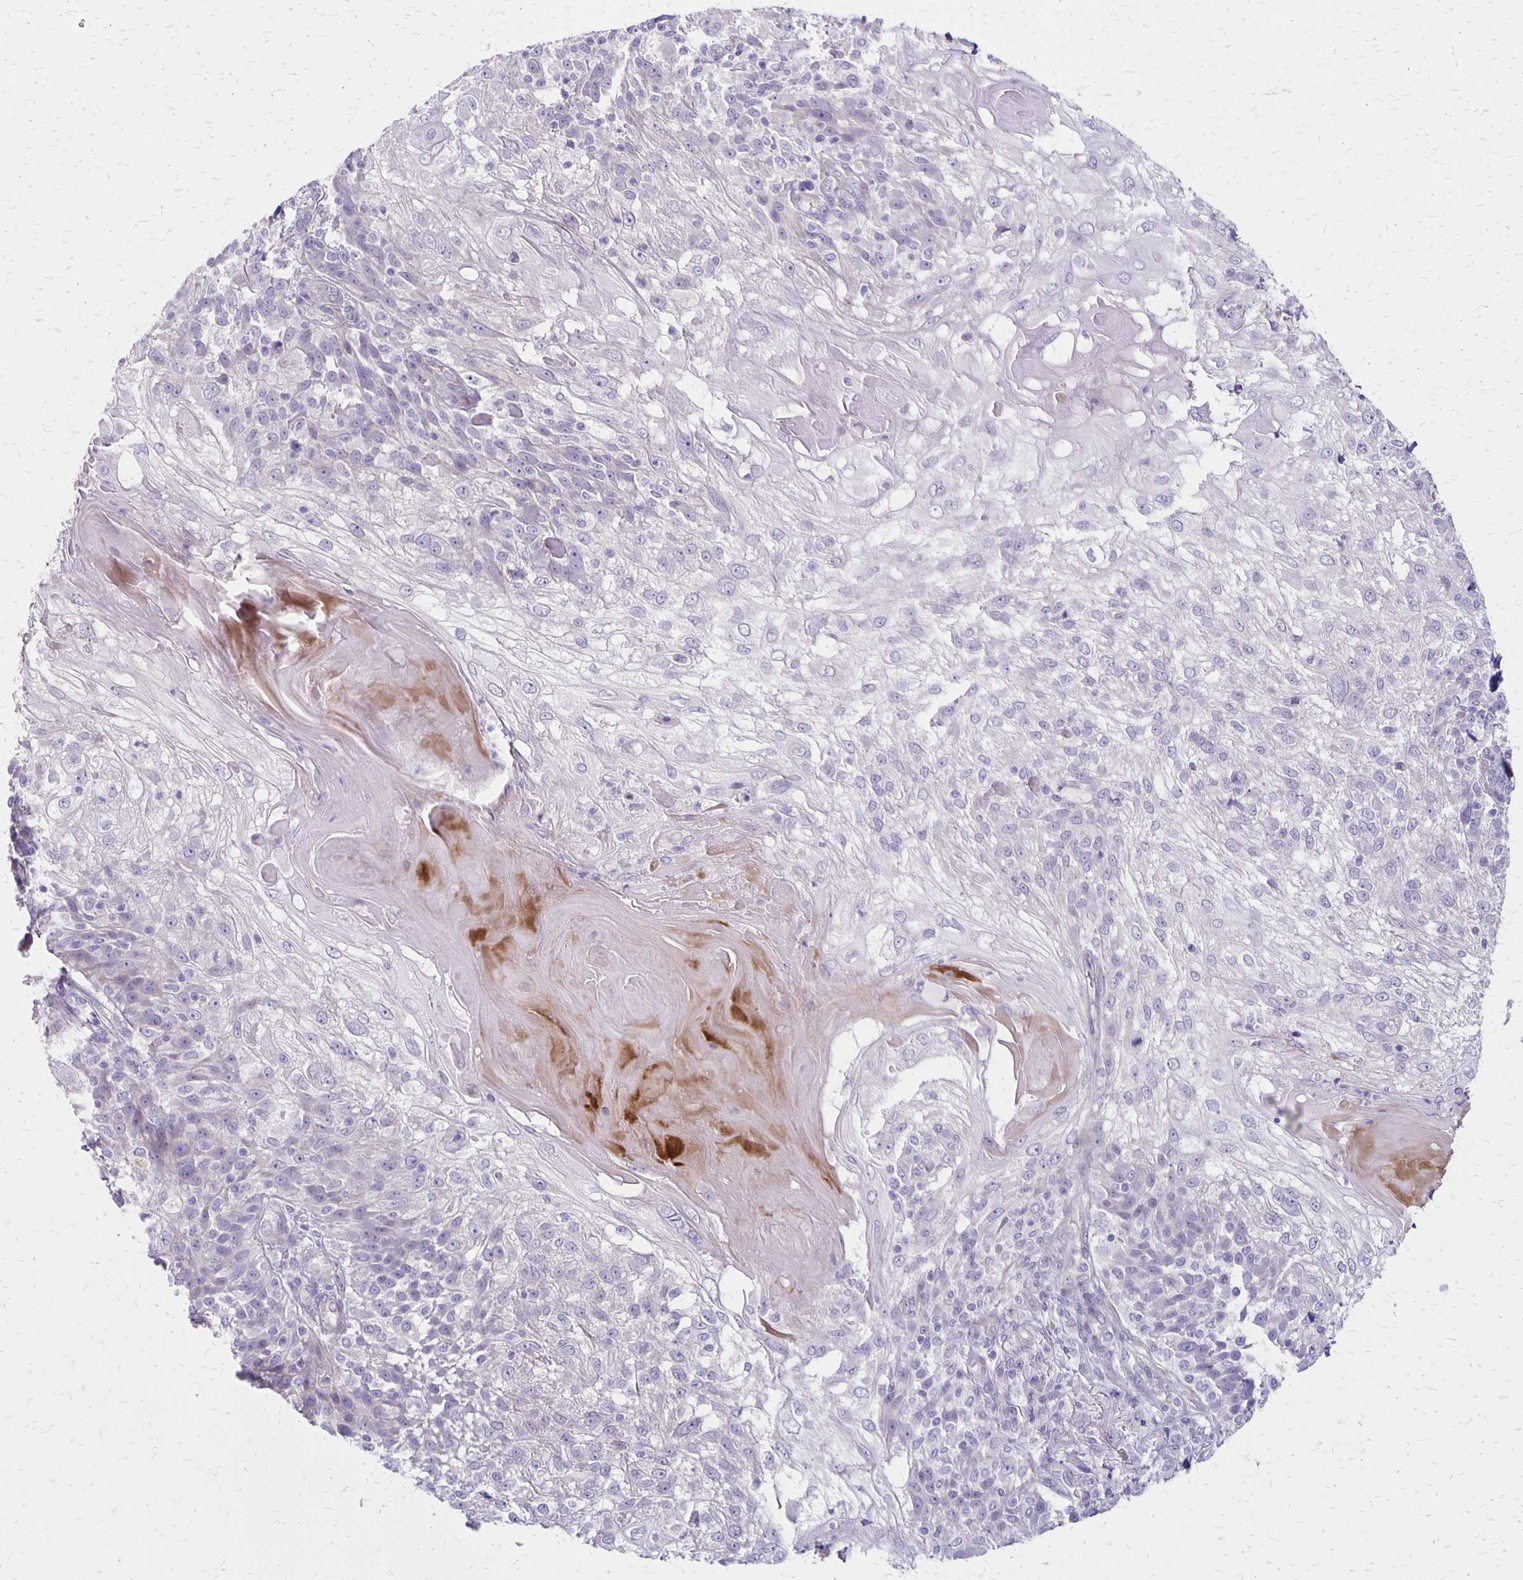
{"staining": {"intensity": "negative", "quantity": "none", "location": "none"}, "tissue": "skin cancer", "cell_type": "Tumor cells", "image_type": "cancer", "snomed": [{"axis": "morphology", "description": "Normal tissue, NOS"}, {"axis": "morphology", "description": "Squamous cell carcinoma, NOS"}, {"axis": "topography", "description": "Skin"}], "caption": "Human skin cancer (squamous cell carcinoma) stained for a protein using IHC shows no staining in tumor cells.", "gene": "HOMER1", "patient": {"sex": "female", "age": 83}}